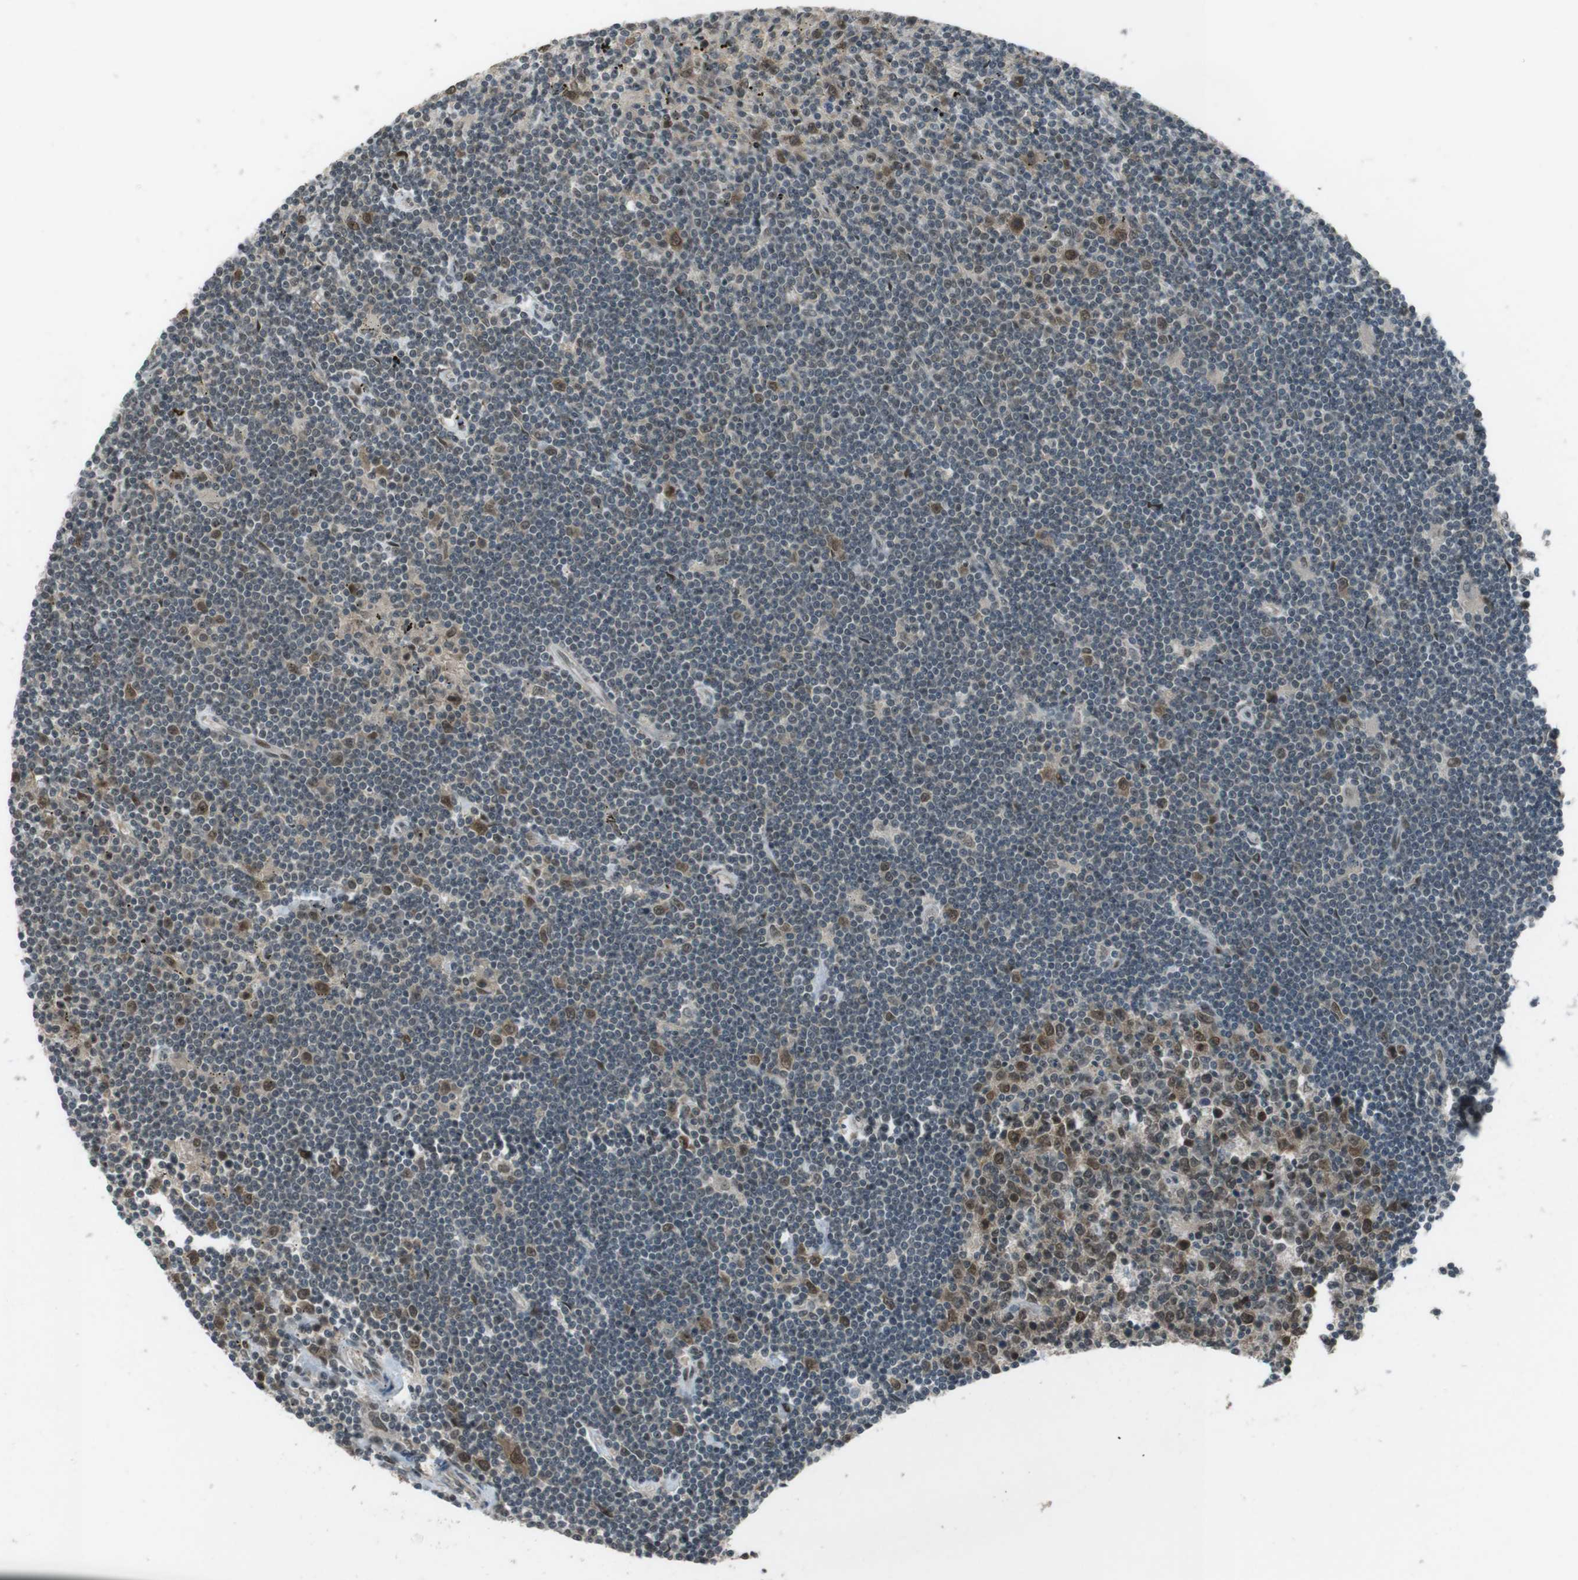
{"staining": {"intensity": "moderate", "quantity": "<25%", "location": "nuclear"}, "tissue": "lymphoma", "cell_type": "Tumor cells", "image_type": "cancer", "snomed": [{"axis": "morphology", "description": "Malignant lymphoma, non-Hodgkin's type, Low grade"}, {"axis": "topography", "description": "Spleen"}], "caption": "A high-resolution photomicrograph shows IHC staining of malignant lymphoma, non-Hodgkin's type (low-grade), which displays moderate nuclear positivity in about <25% of tumor cells.", "gene": "SLITRK5", "patient": {"sex": "male", "age": 76}}